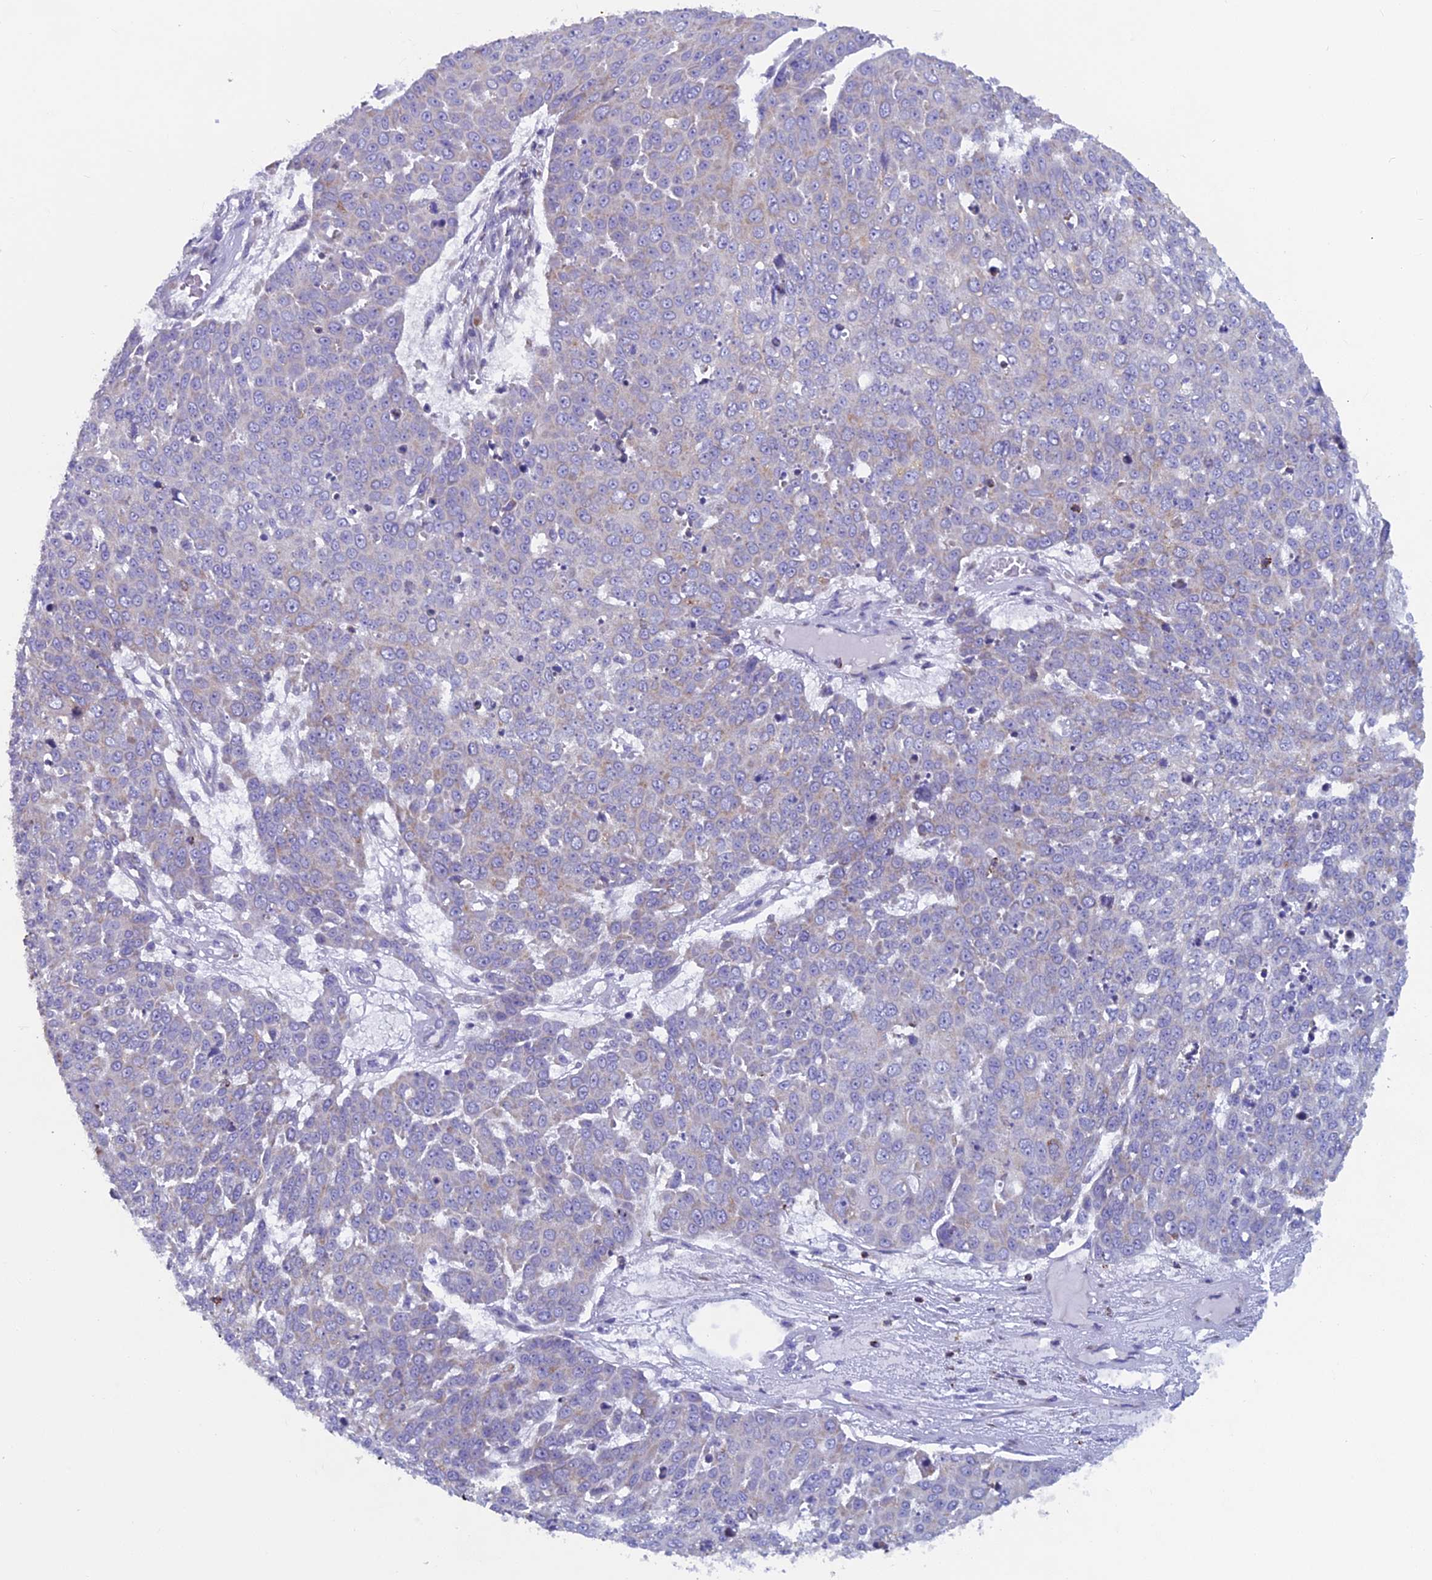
{"staining": {"intensity": "negative", "quantity": "none", "location": "none"}, "tissue": "skin cancer", "cell_type": "Tumor cells", "image_type": "cancer", "snomed": [{"axis": "morphology", "description": "Squamous cell carcinoma, NOS"}, {"axis": "topography", "description": "Skin"}], "caption": "This is an immunohistochemistry histopathology image of squamous cell carcinoma (skin). There is no expression in tumor cells.", "gene": "ABI3BP", "patient": {"sex": "male", "age": 71}}